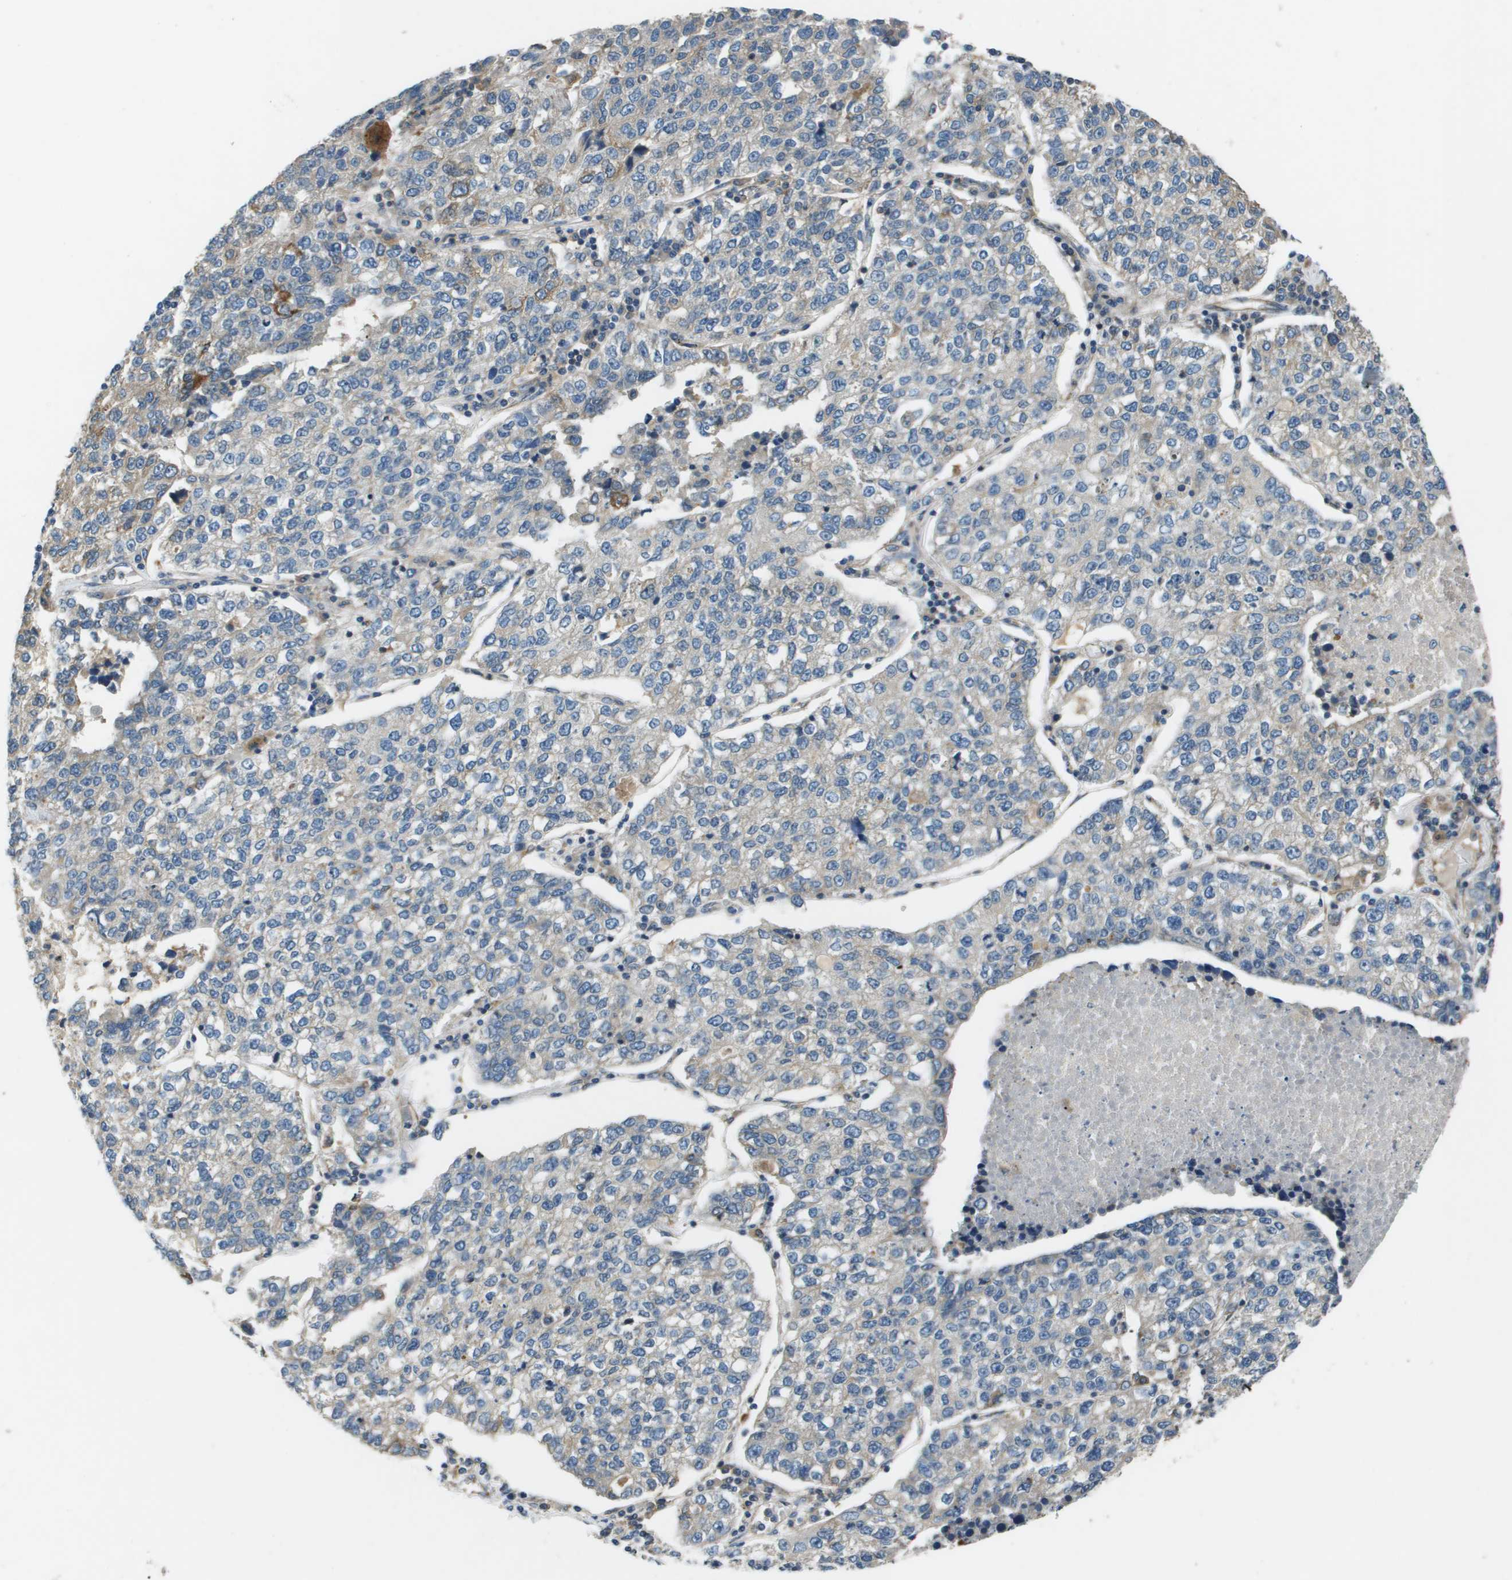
{"staining": {"intensity": "weak", "quantity": "<25%", "location": "cytoplasmic/membranous"}, "tissue": "lung cancer", "cell_type": "Tumor cells", "image_type": "cancer", "snomed": [{"axis": "morphology", "description": "Adenocarcinoma, NOS"}, {"axis": "topography", "description": "Lung"}], "caption": "Immunohistochemistry image of neoplastic tissue: human adenocarcinoma (lung) stained with DAB (3,3'-diaminobenzidine) shows no significant protein staining in tumor cells. (Brightfield microscopy of DAB immunohistochemistry at high magnification).", "gene": "SAMSN1", "patient": {"sex": "male", "age": 49}}